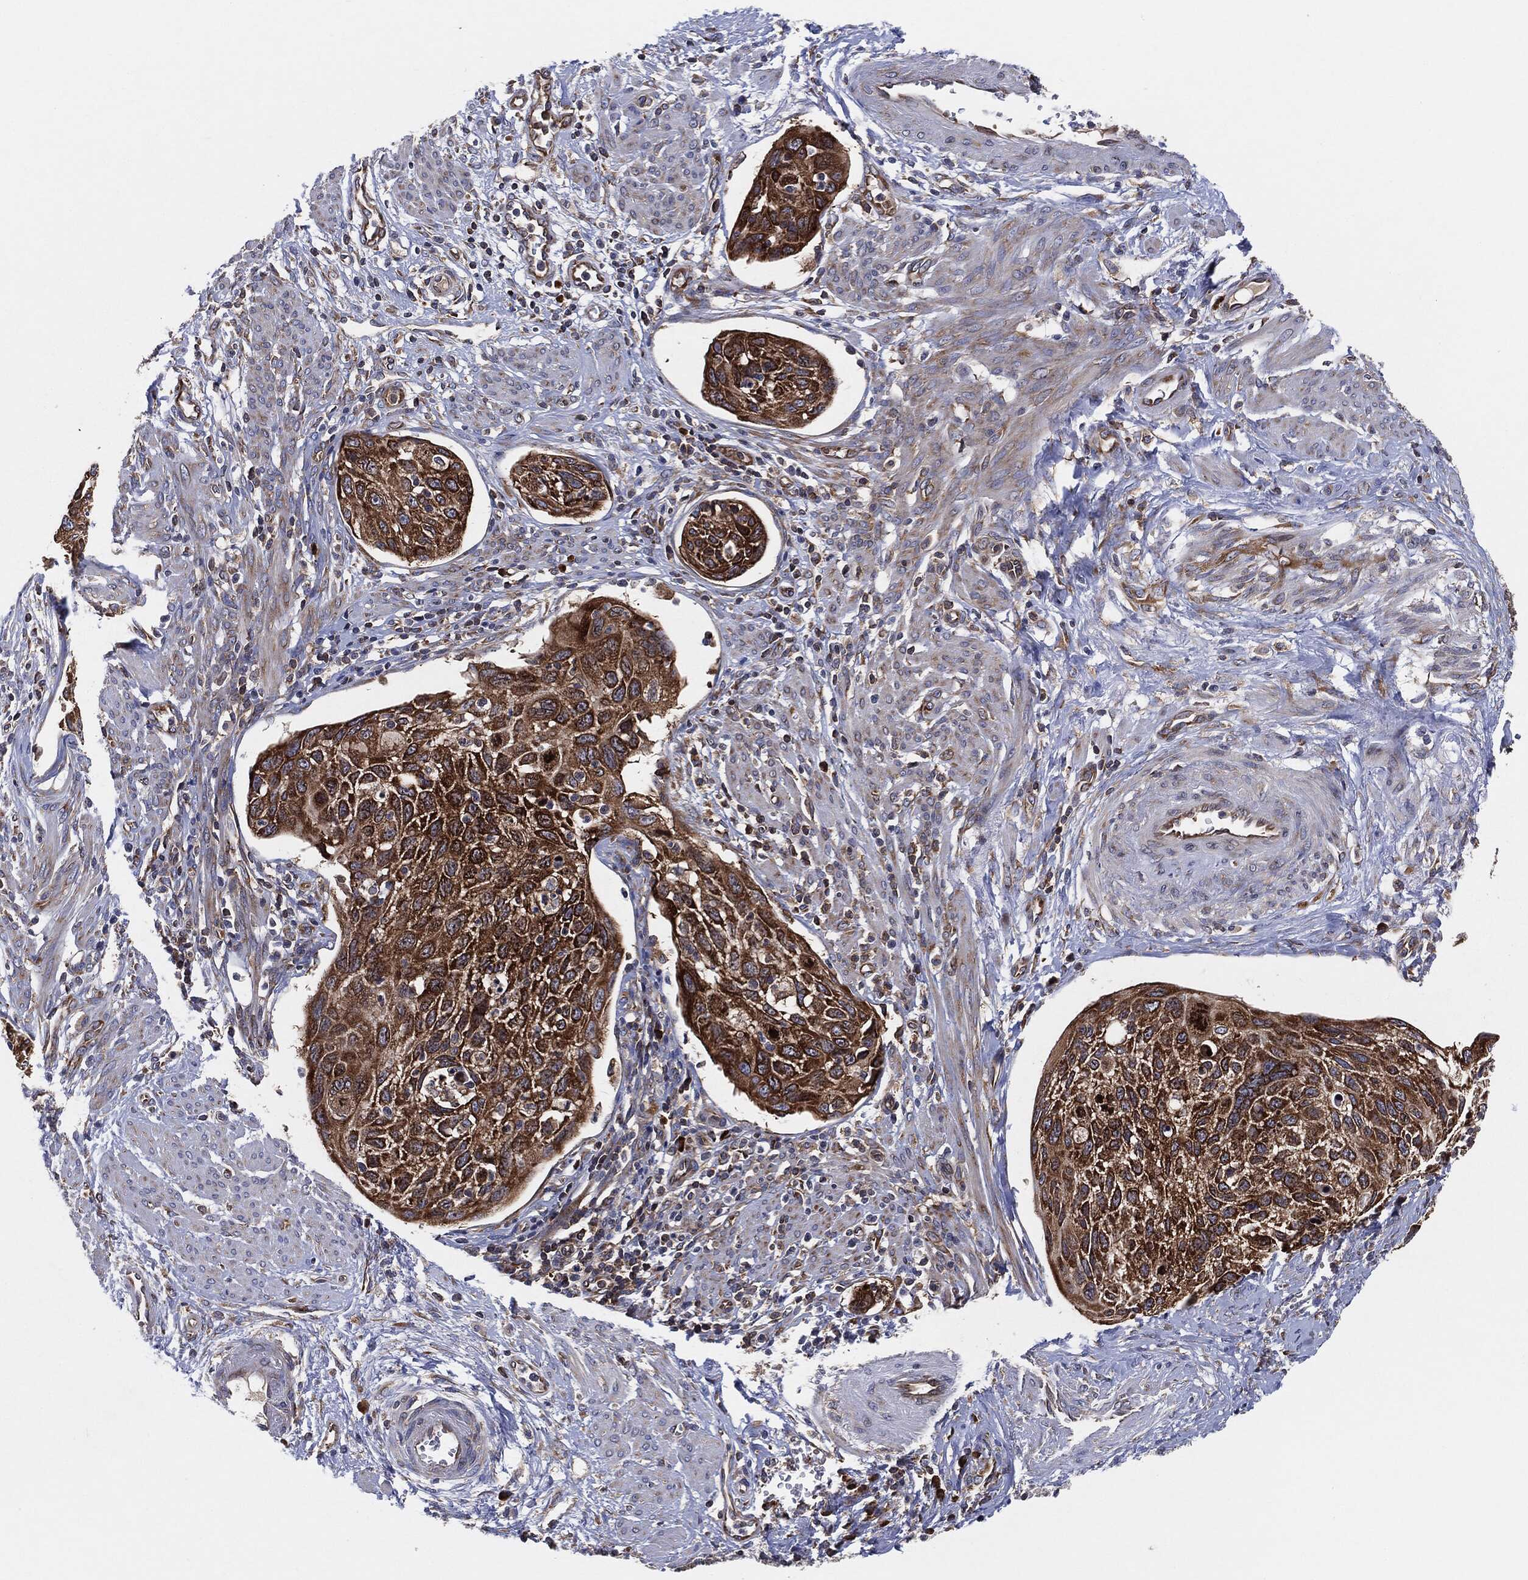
{"staining": {"intensity": "strong", "quantity": ">75%", "location": "cytoplasmic/membranous"}, "tissue": "cervical cancer", "cell_type": "Tumor cells", "image_type": "cancer", "snomed": [{"axis": "morphology", "description": "Squamous cell carcinoma, NOS"}, {"axis": "topography", "description": "Cervix"}], "caption": "IHC of human cervical cancer shows high levels of strong cytoplasmic/membranous positivity in approximately >75% of tumor cells.", "gene": "EIF2S2", "patient": {"sex": "female", "age": 70}}